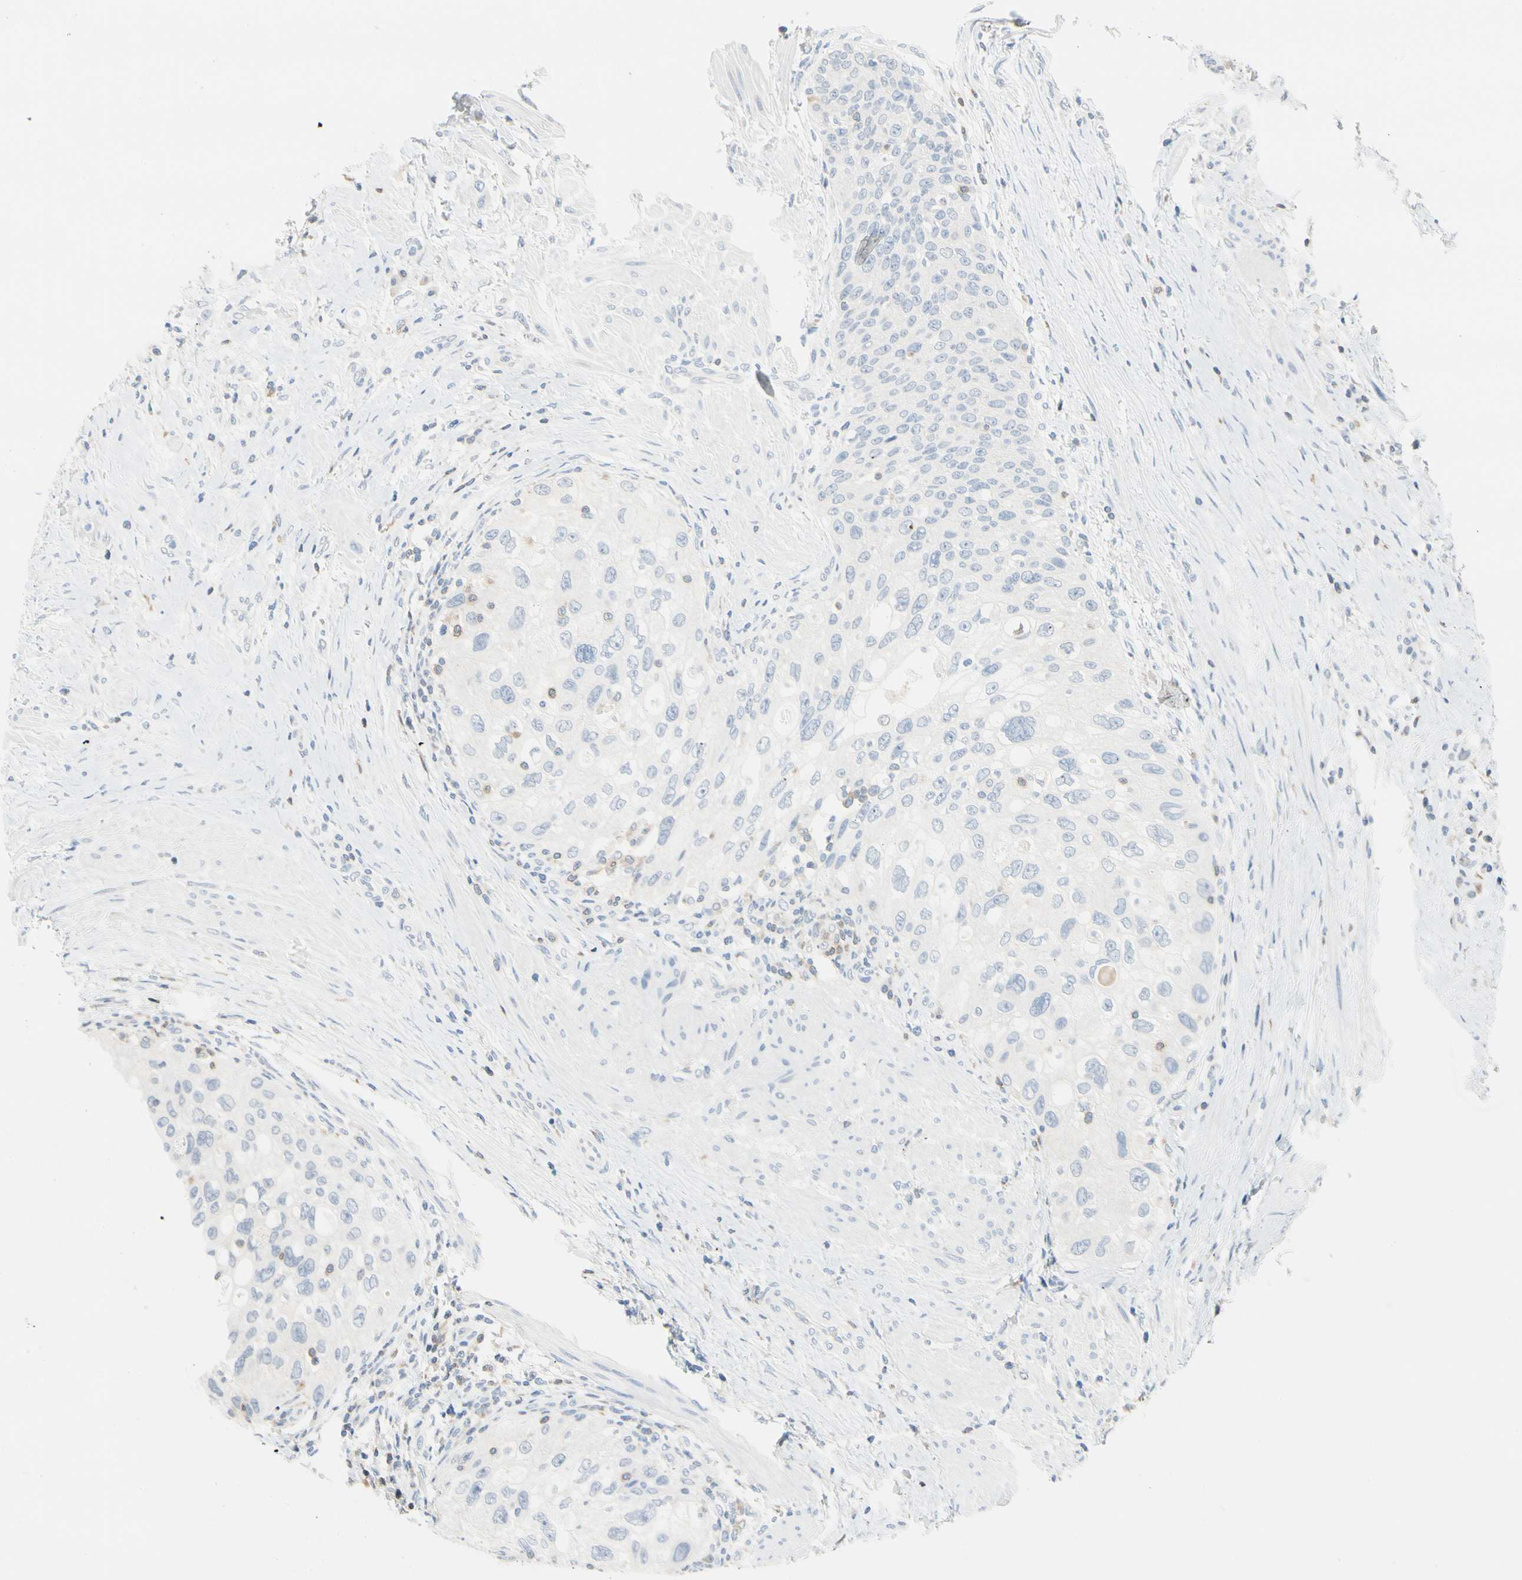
{"staining": {"intensity": "negative", "quantity": "none", "location": "none"}, "tissue": "urothelial cancer", "cell_type": "Tumor cells", "image_type": "cancer", "snomed": [{"axis": "morphology", "description": "Urothelial carcinoma, High grade"}, {"axis": "topography", "description": "Urinary bladder"}], "caption": "The photomicrograph shows no significant expression in tumor cells of urothelial cancer.", "gene": "NFATC2", "patient": {"sex": "female", "age": 56}}